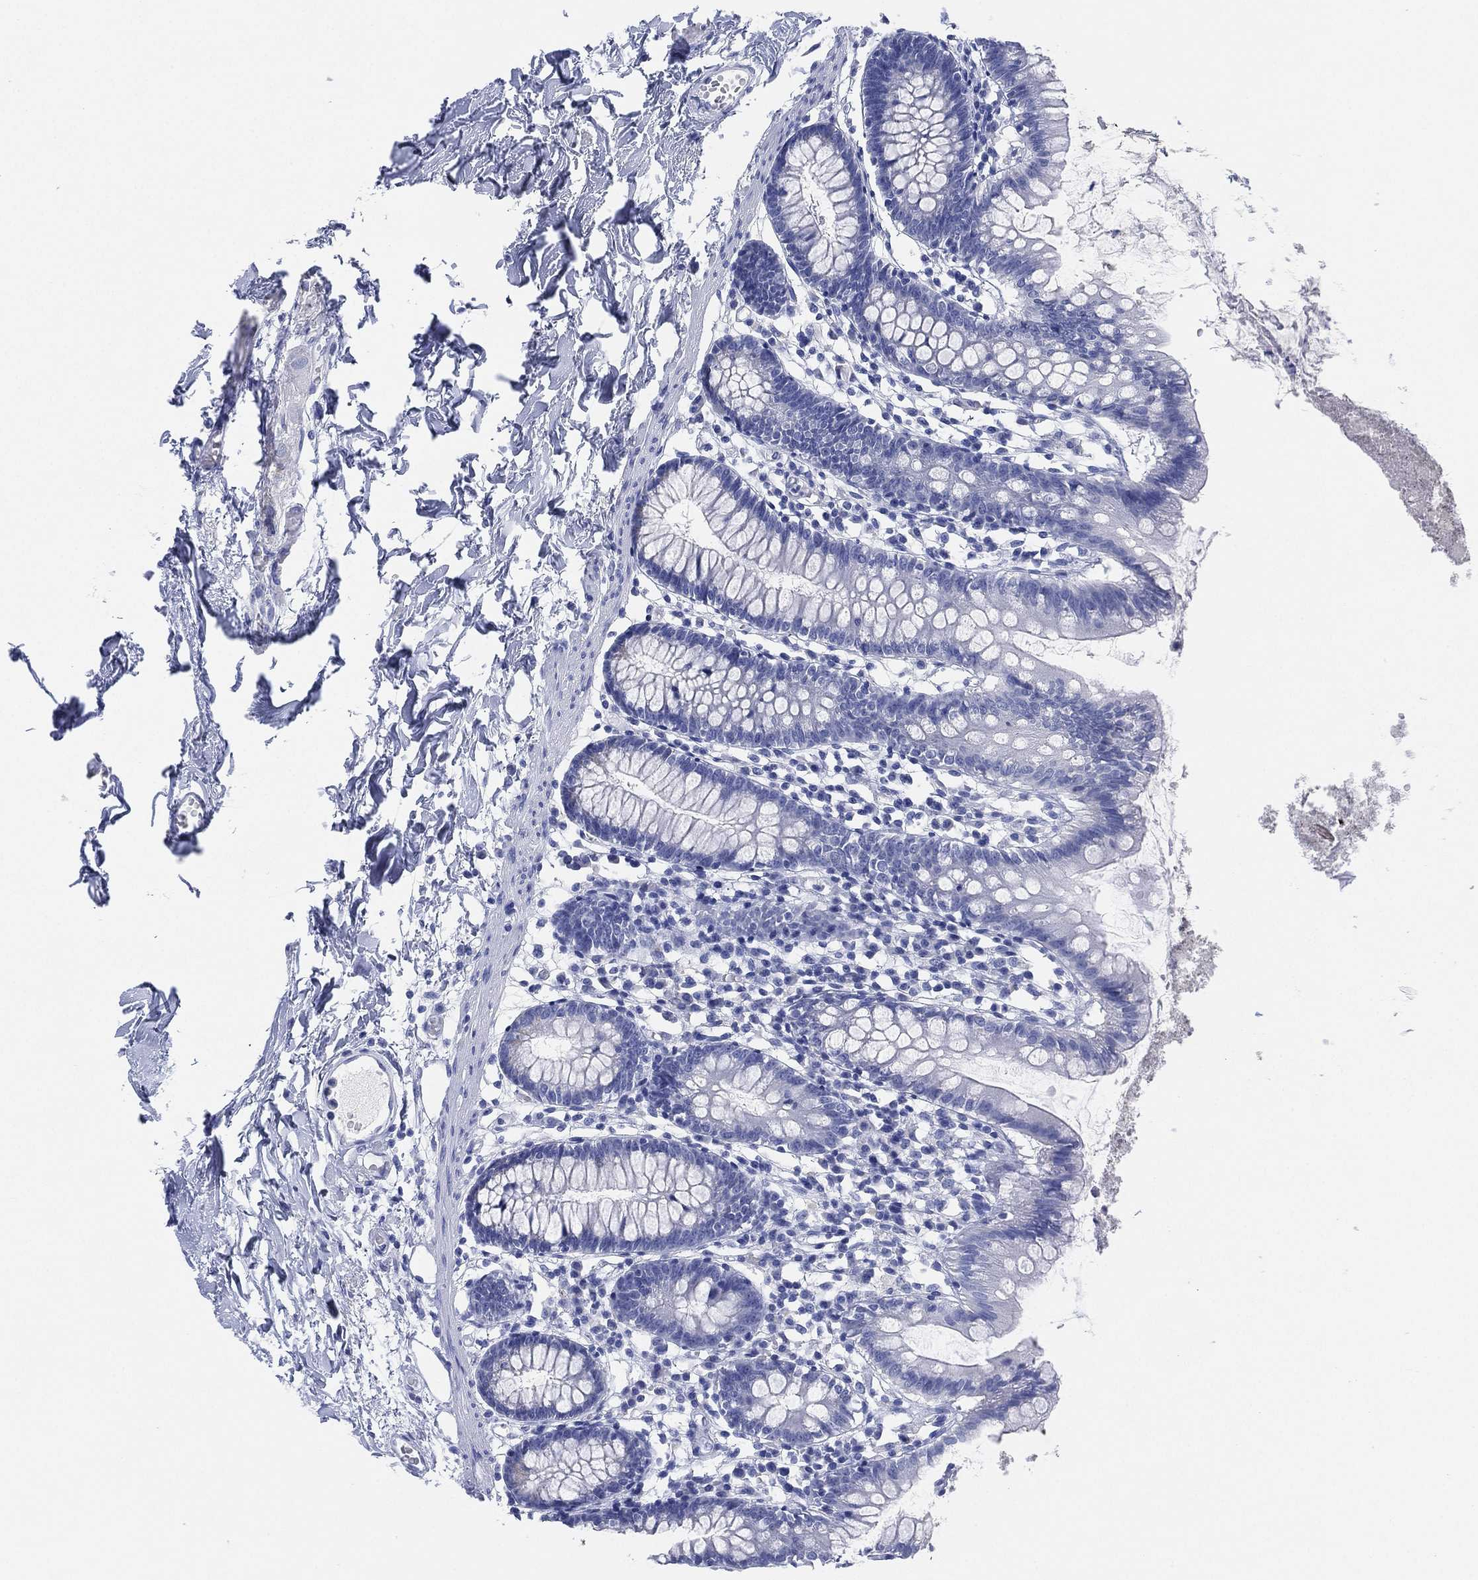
{"staining": {"intensity": "negative", "quantity": "none", "location": "none"}, "tissue": "small intestine", "cell_type": "Glandular cells", "image_type": "normal", "snomed": [{"axis": "morphology", "description": "Normal tissue, NOS"}, {"axis": "topography", "description": "Small intestine"}], "caption": "IHC histopathology image of benign small intestine: small intestine stained with DAB reveals no significant protein positivity in glandular cells. (DAB (3,3'-diaminobenzidine) IHC visualized using brightfield microscopy, high magnification).", "gene": "SLC9C2", "patient": {"sex": "female", "age": 90}}